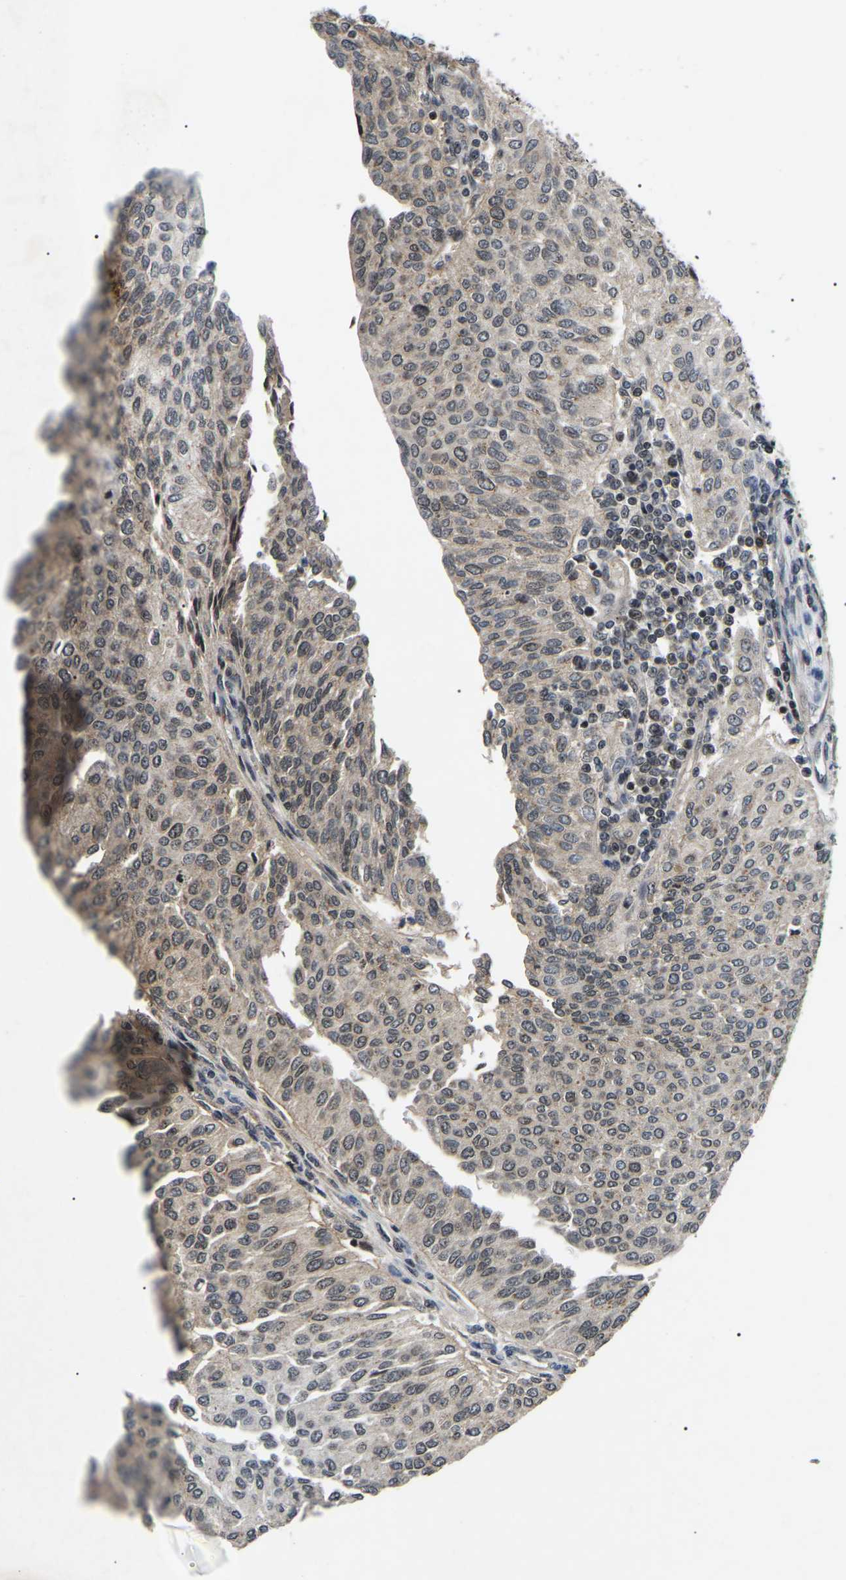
{"staining": {"intensity": "weak", "quantity": "25%-75%", "location": "cytoplasmic/membranous"}, "tissue": "urothelial cancer", "cell_type": "Tumor cells", "image_type": "cancer", "snomed": [{"axis": "morphology", "description": "Urothelial carcinoma, Low grade"}, {"axis": "topography", "description": "Urinary bladder"}], "caption": "IHC of human urothelial cancer exhibits low levels of weak cytoplasmic/membranous expression in about 25%-75% of tumor cells.", "gene": "RBM28", "patient": {"sex": "female", "age": 79}}